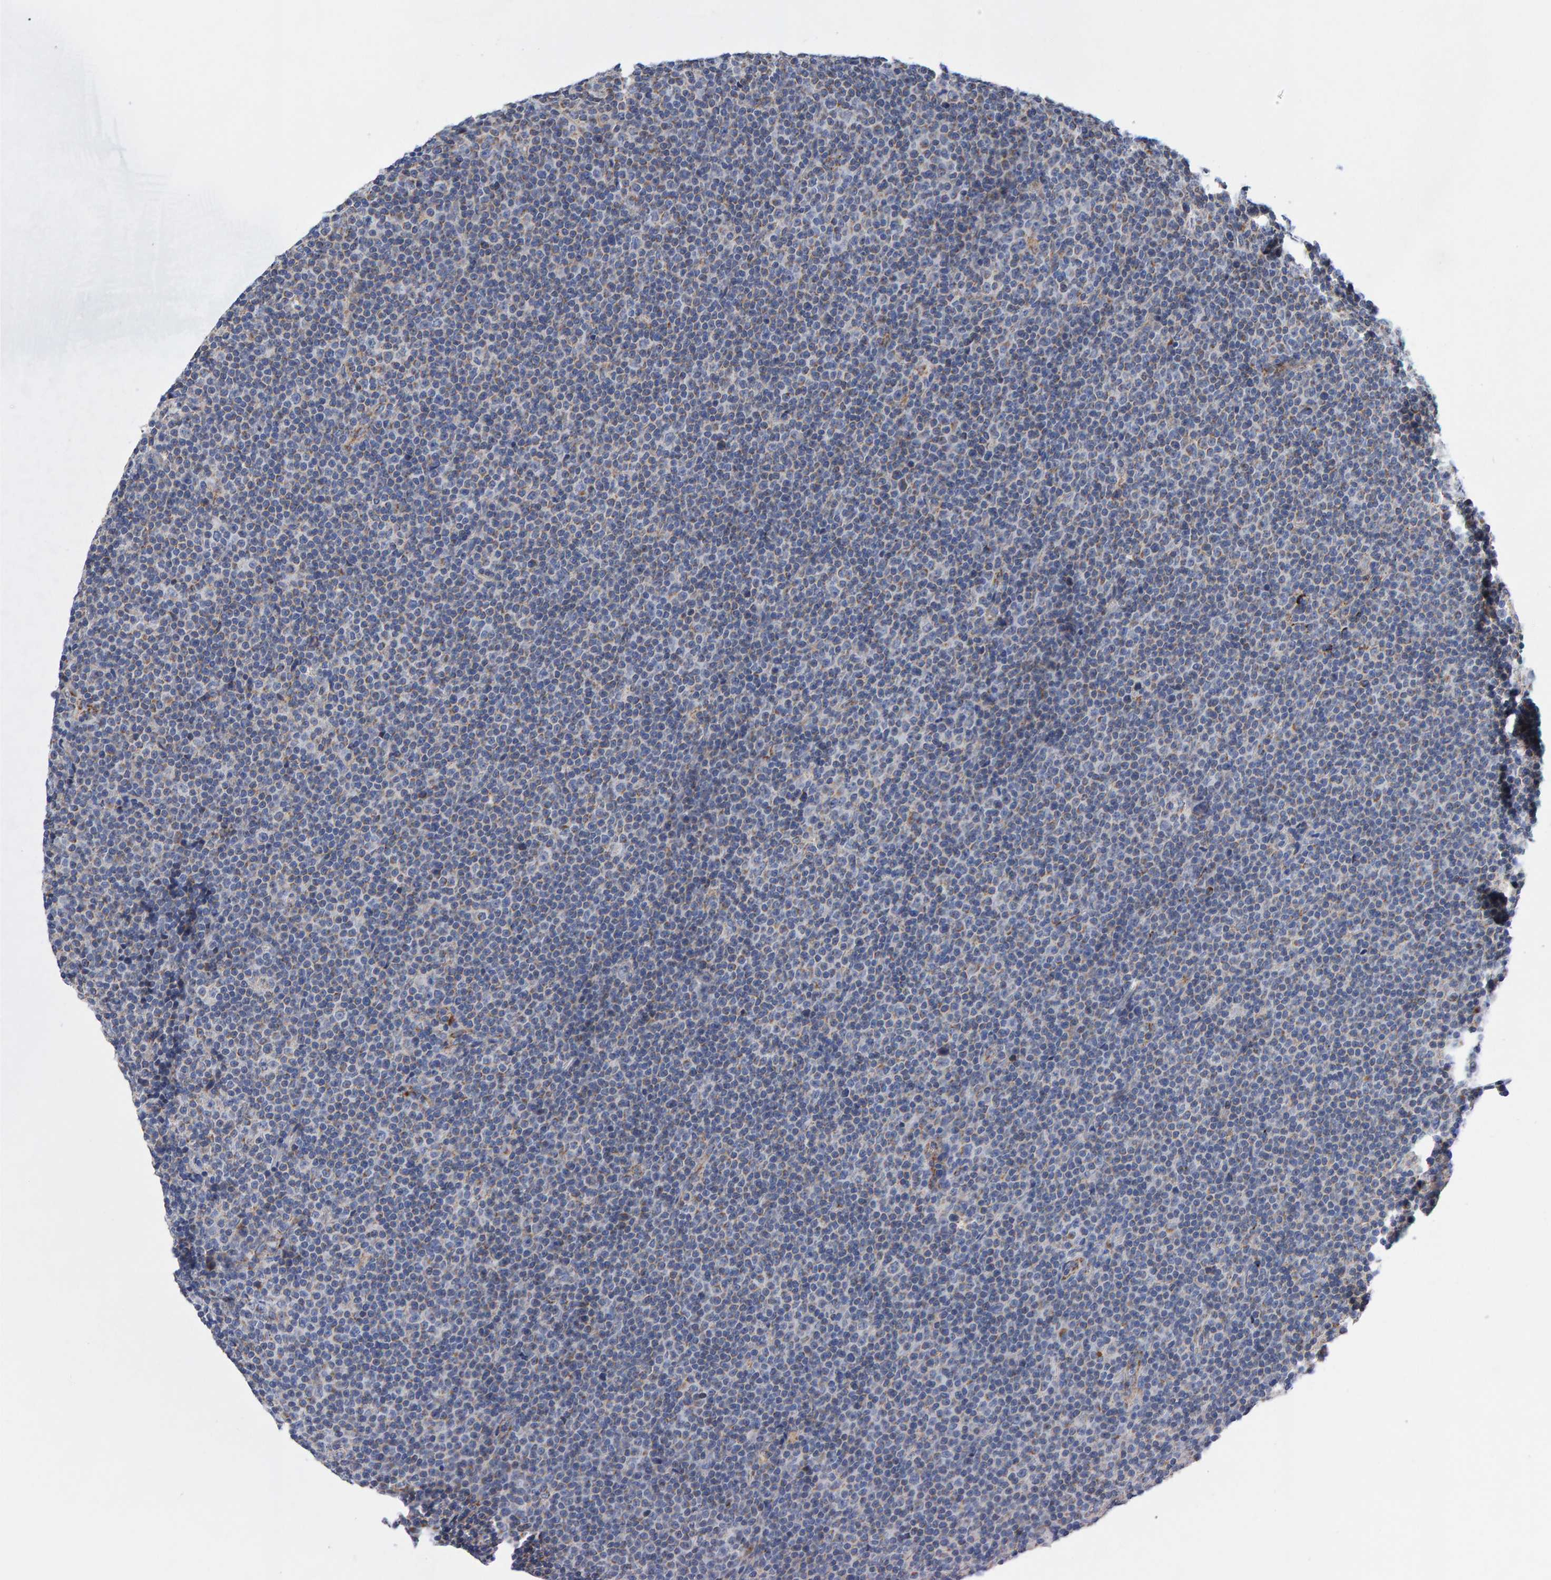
{"staining": {"intensity": "weak", "quantity": "<25%", "location": "cytoplasmic/membranous"}, "tissue": "lymphoma", "cell_type": "Tumor cells", "image_type": "cancer", "snomed": [{"axis": "morphology", "description": "Malignant lymphoma, non-Hodgkin's type, Low grade"}, {"axis": "topography", "description": "Lymph node"}], "caption": "This micrograph is of lymphoma stained with immunohistochemistry (IHC) to label a protein in brown with the nuclei are counter-stained blue. There is no staining in tumor cells.", "gene": "EFR3A", "patient": {"sex": "female", "age": 67}}